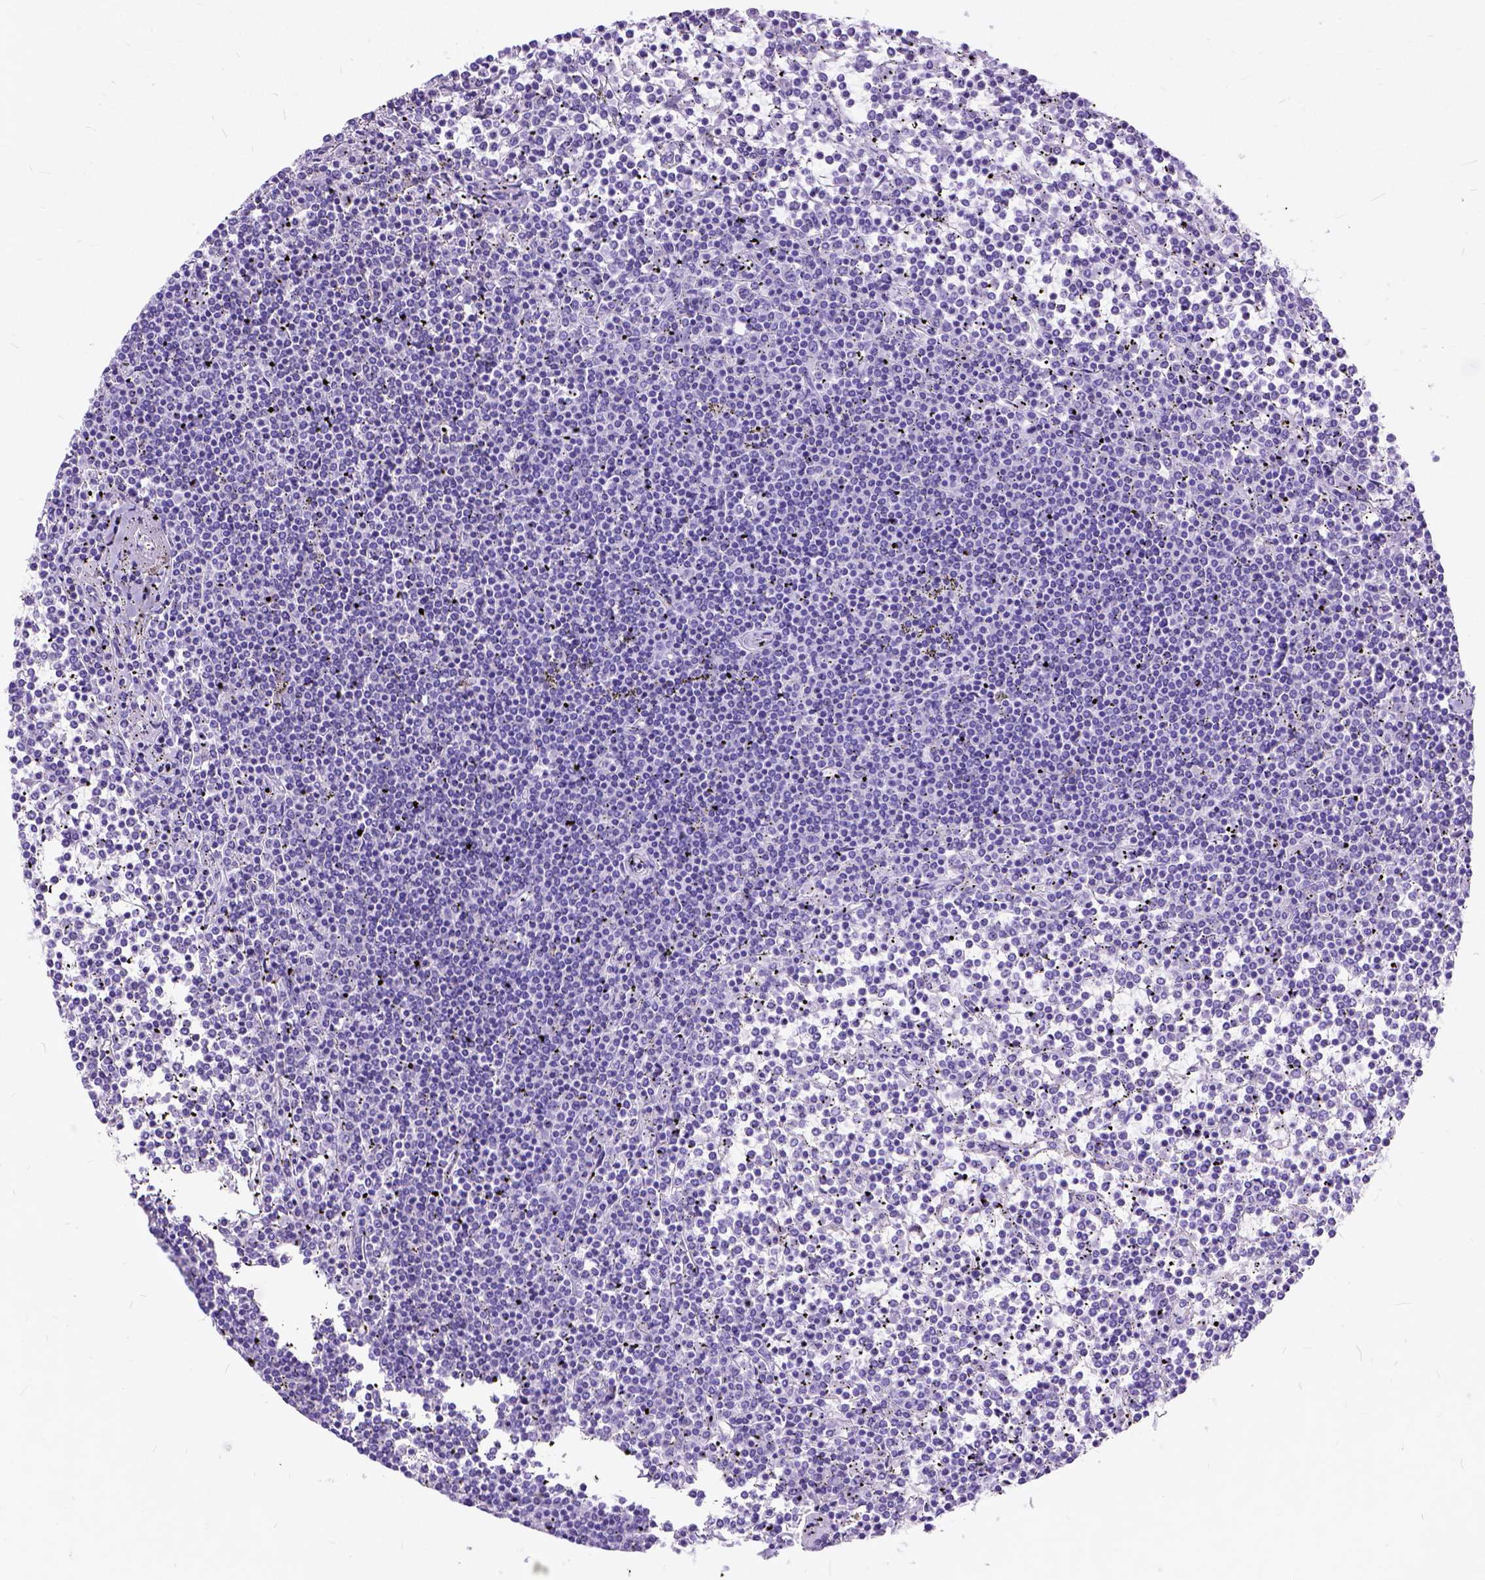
{"staining": {"intensity": "negative", "quantity": "none", "location": "none"}, "tissue": "lymphoma", "cell_type": "Tumor cells", "image_type": "cancer", "snomed": [{"axis": "morphology", "description": "Malignant lymphoma, non-Hodgkin's type, Low grade"}, {"axis": "topography", "description": "Spleen"}], "caption": "Protein analysis of lymphoma demonstrates no significant positivity in tumor cells.", "gene": "C1QTNF3", "patient": {"sex": "female", "age": 19}}